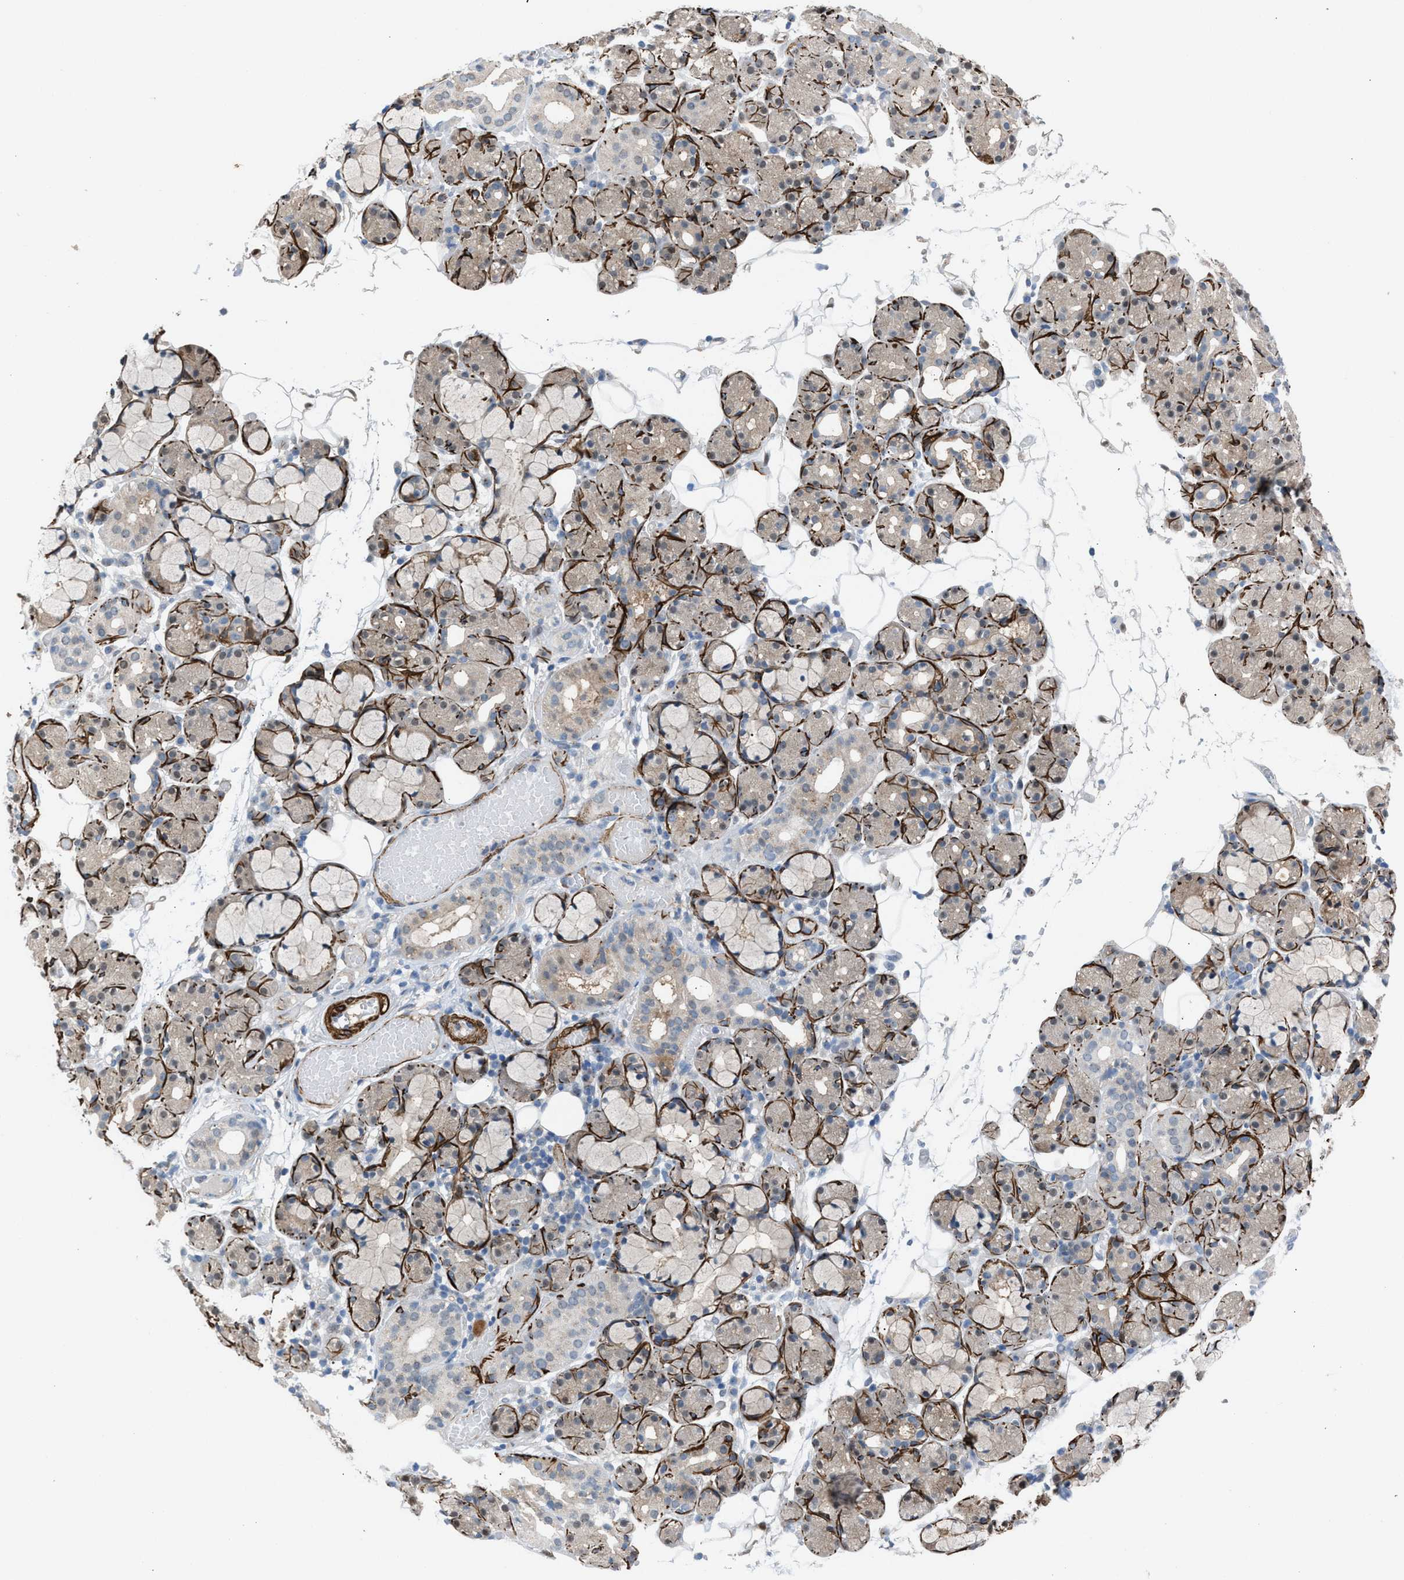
{"staining": {"intensity": "weak", "quantity": "<25%", "location": "cytoplasmic/membranous,nuclear"}, "tissue": "salivary gland", "cell_type": "Glandular cells", "image_type": "normal", "snomed": [{"axis": "morphology", "description": "Normal tissue, NOS"}, {"axis": "topography", "description": "Salivary gland"}], "caption": "Immunohistochemistry image of normal salivary gland: salivary gland stained with DAB demonstrates no significant protein expression in glandular cells.", "gene": "NQO2", "patient": {"sex": "male", "age": 63}}